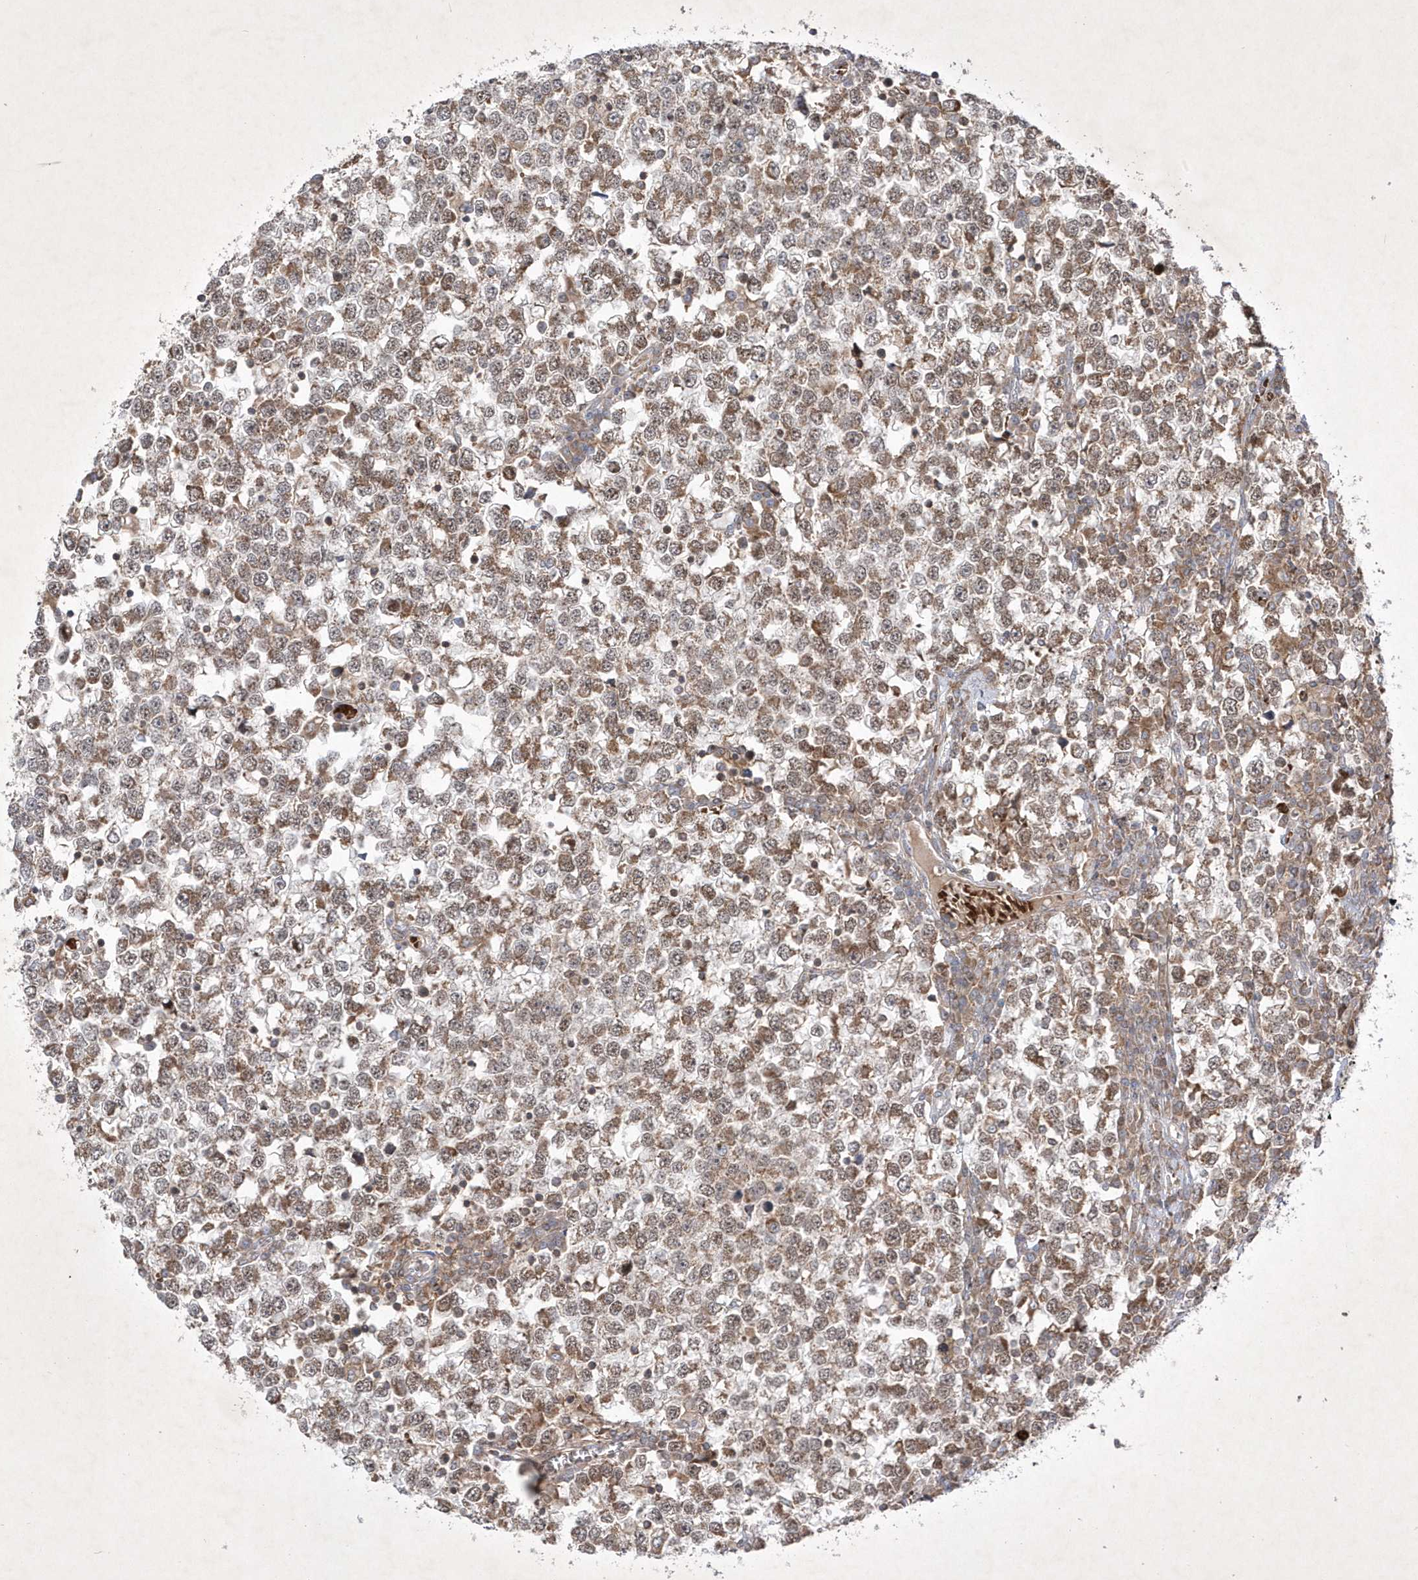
{"staining": {"intensity": "moderate", "quantity": ">75%", "location": "cytoplasmic/membranous,nuclear"}, "tissue": "testis cancer", "cell_type": "Tumor cells", "image_type": "cancer", "snomed": [{"axis": "morphology", "description": "Seminoma, NOS"}, {"axis": "topography", "description": "Testis"}], "caption": "Seminoma (testis) stained for a protein exhibits moderate cytoplasmic/membranous and nuclear positivity in tumor cells.", "gene": "OPA1", "patient": {"sex": "male", "age": 65}}